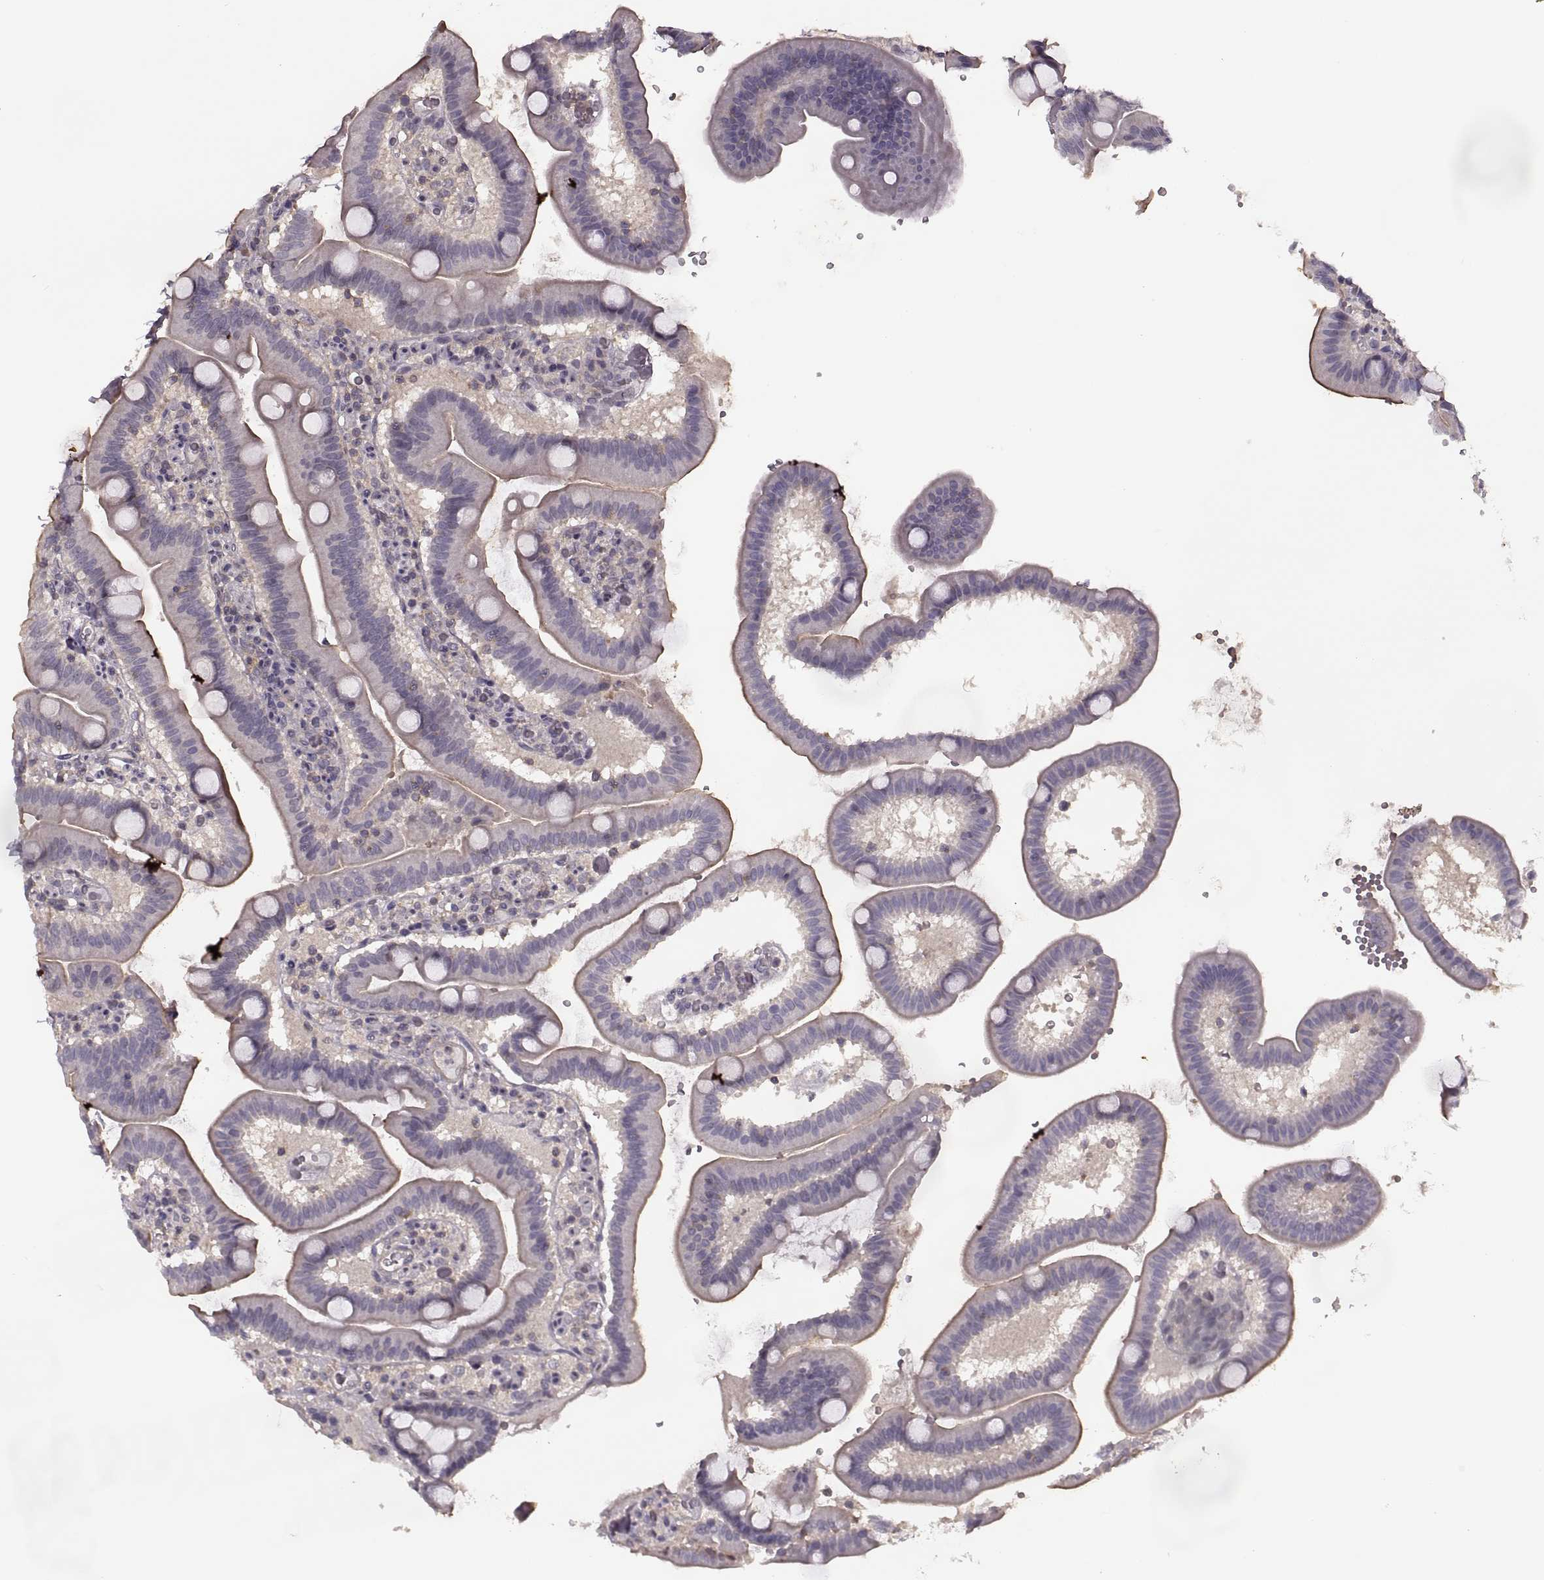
{"staining": {"intensity": "moderate", "quantity": "<25%", "location": "cytoplasmic/membranous"}, "tissue": "duodenum", "cell_type": "Glandular cells", "image_type": "normal", "snomed": [{"axis": "morphology", "description": "Normal tissue, NOS"}, {"axis": "topography", "description": "Duodenum"}], "caption": "This is a micrograph of immunohistochemistry staining of benign duodenum, which shows moderate expression in the cytoplasmic/membranous of glandular cells.", "gene": "LUZP2", "patient": {"sex": "male", "age": 59}}